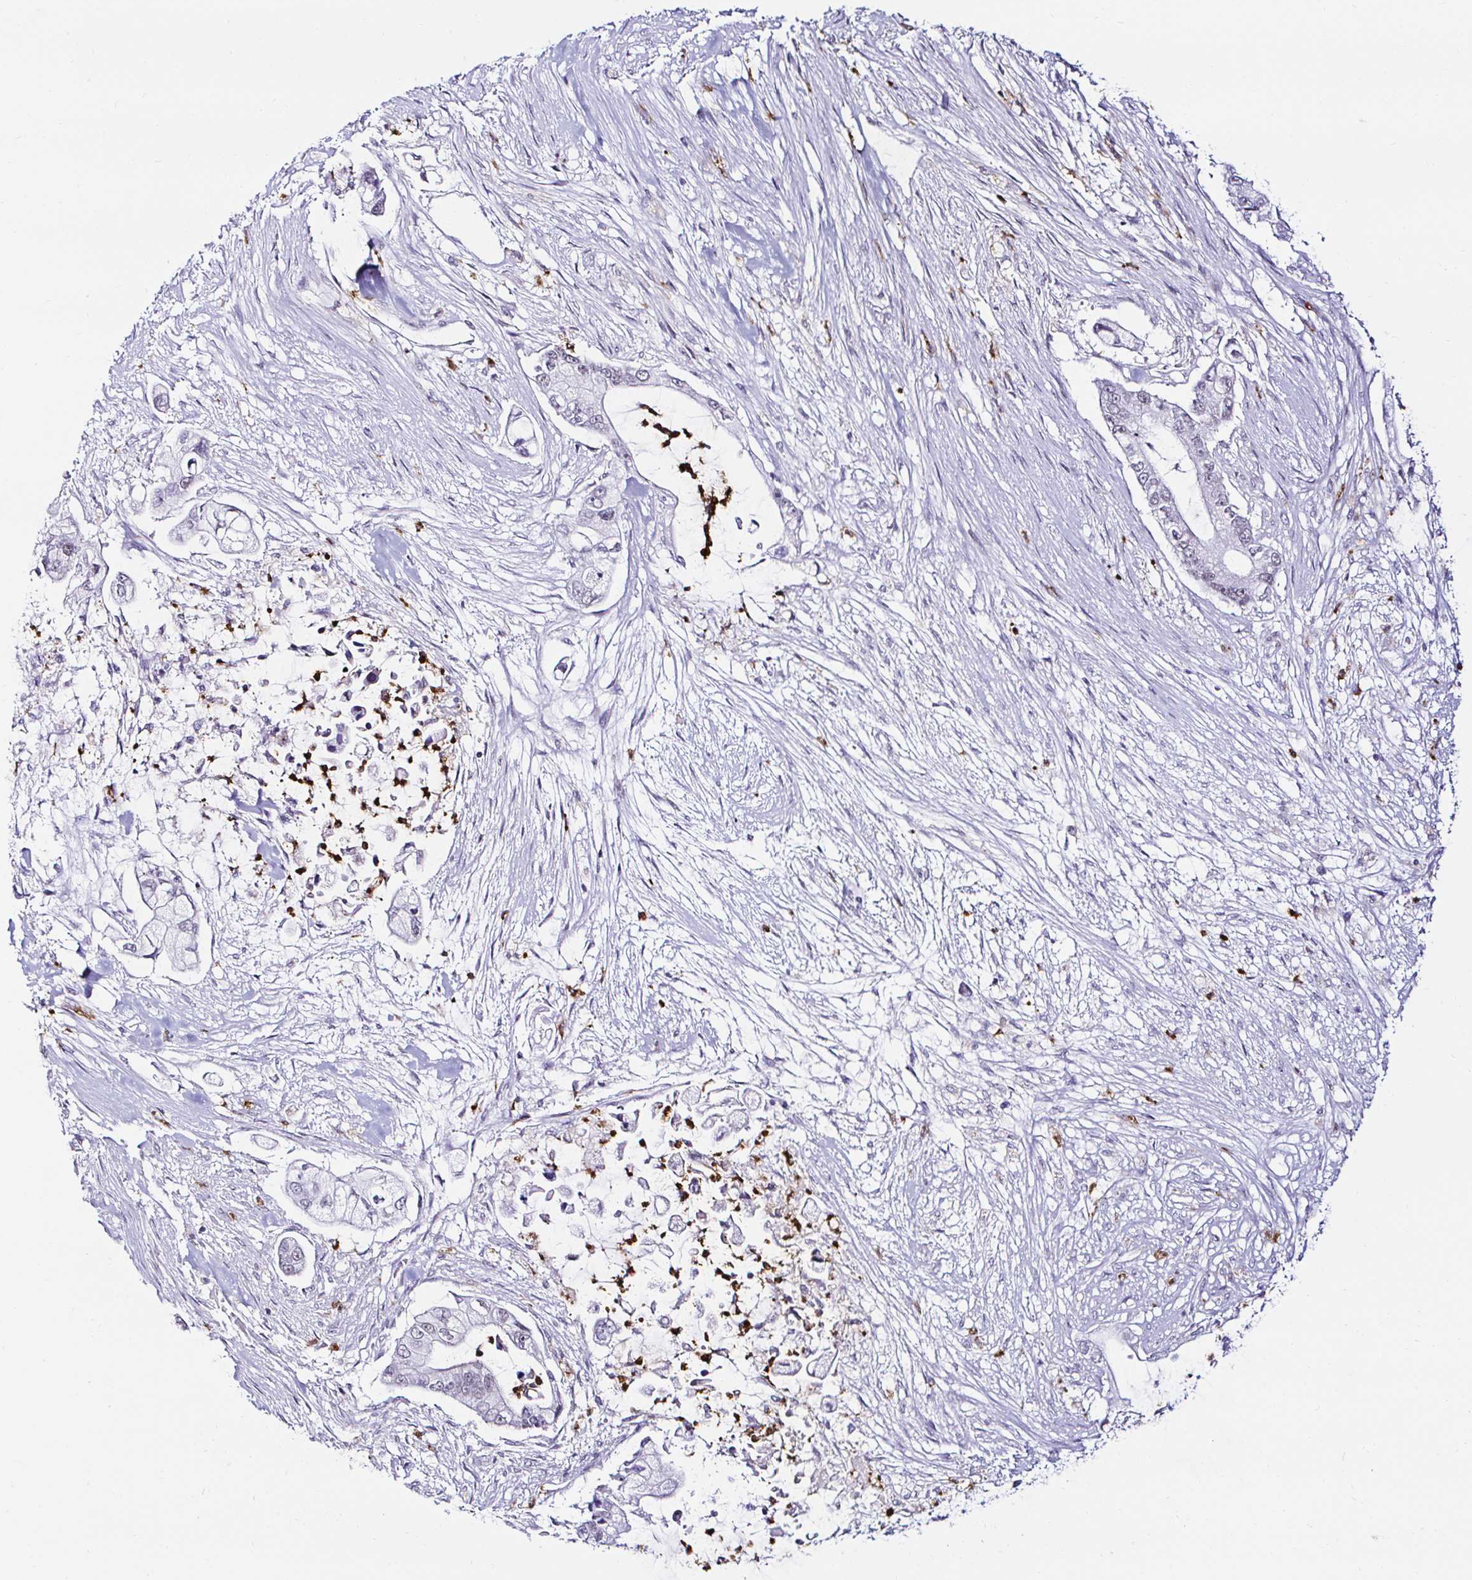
{"staining": {"intensity": "negative", "quantity": "none", "location": "none"}, "tissue": "pancreatic cancer", "cell_type": "Tumor cells", "image_type": "cancer", "snomed": [{"axis": "morphology", "description": "Adenocarcinoma, NOS"}, {"axis": "topography", "description": "Pancreas"}], "caption": "DAB immunohistochemical staining of pancreatic adenocarcinoma reveals no significant expression in tumor cells.", "gene": "CYBB", "patient": {"sex": "female", "age": 69}}